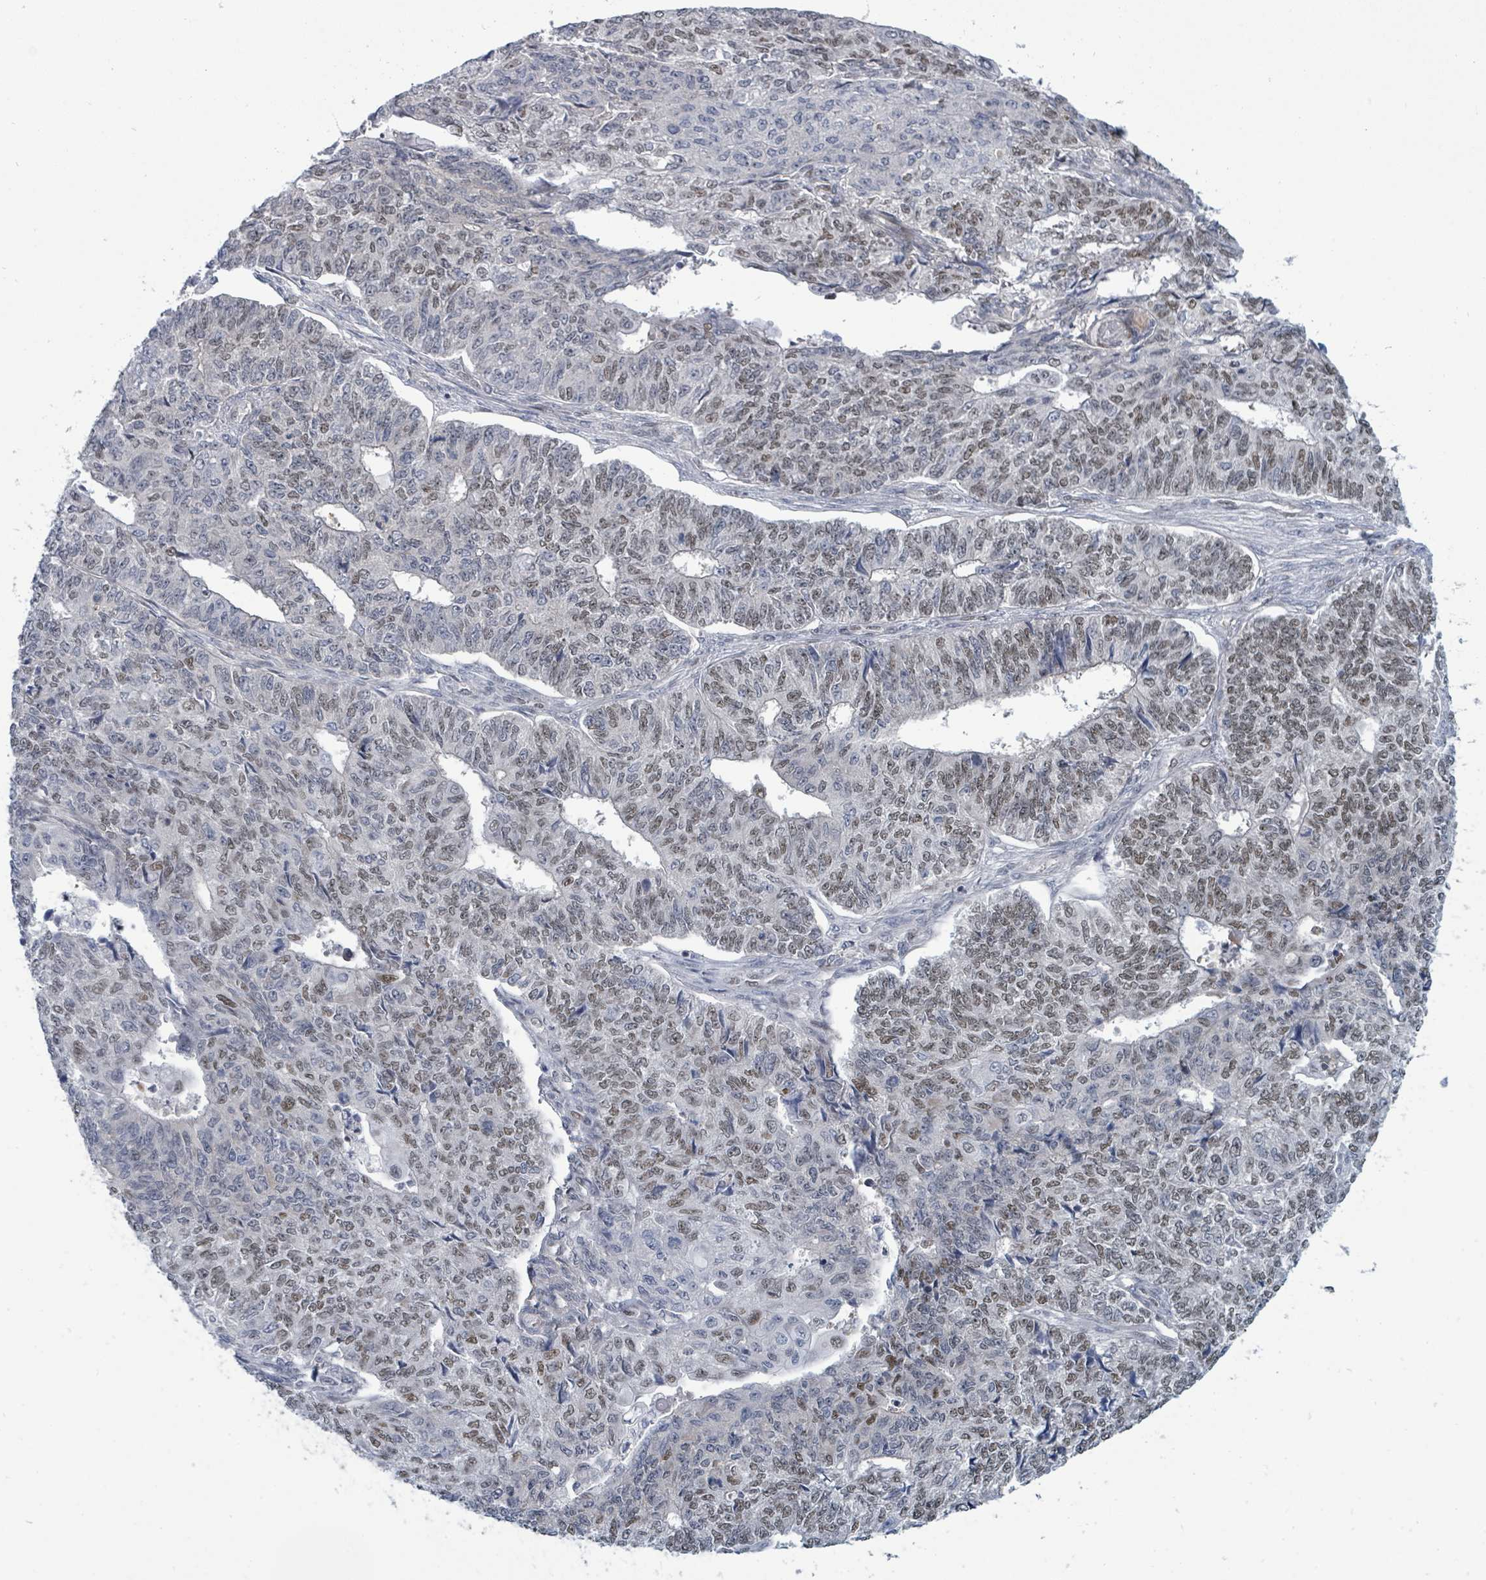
{"staining": {"intensity": "moderate", "quantity": "25%-75%", "location": "nuclear"}, "tissue": "endometrial cancer", "cell_type": "Tumor cells", "image_type": "cancer", "snomed": [{"axis": "morphology", "description": "Adenocarcinoma, NOS"}, {"axis": "topography", "description": "Endometrium"}], "caption": "Brown immunohistochemical staining in endometrial cancer exhibits moderate nuclear positivity in approximately 25%-75% of tumor cells. The staining was performed using DAB (3,3'-diaminobenzidine), with brown indicating positive protein expression. Nuclei are stained blue with hematoxylin.", "gene": "SUMO4", "patient": {"sex": "female", "age": 32}}